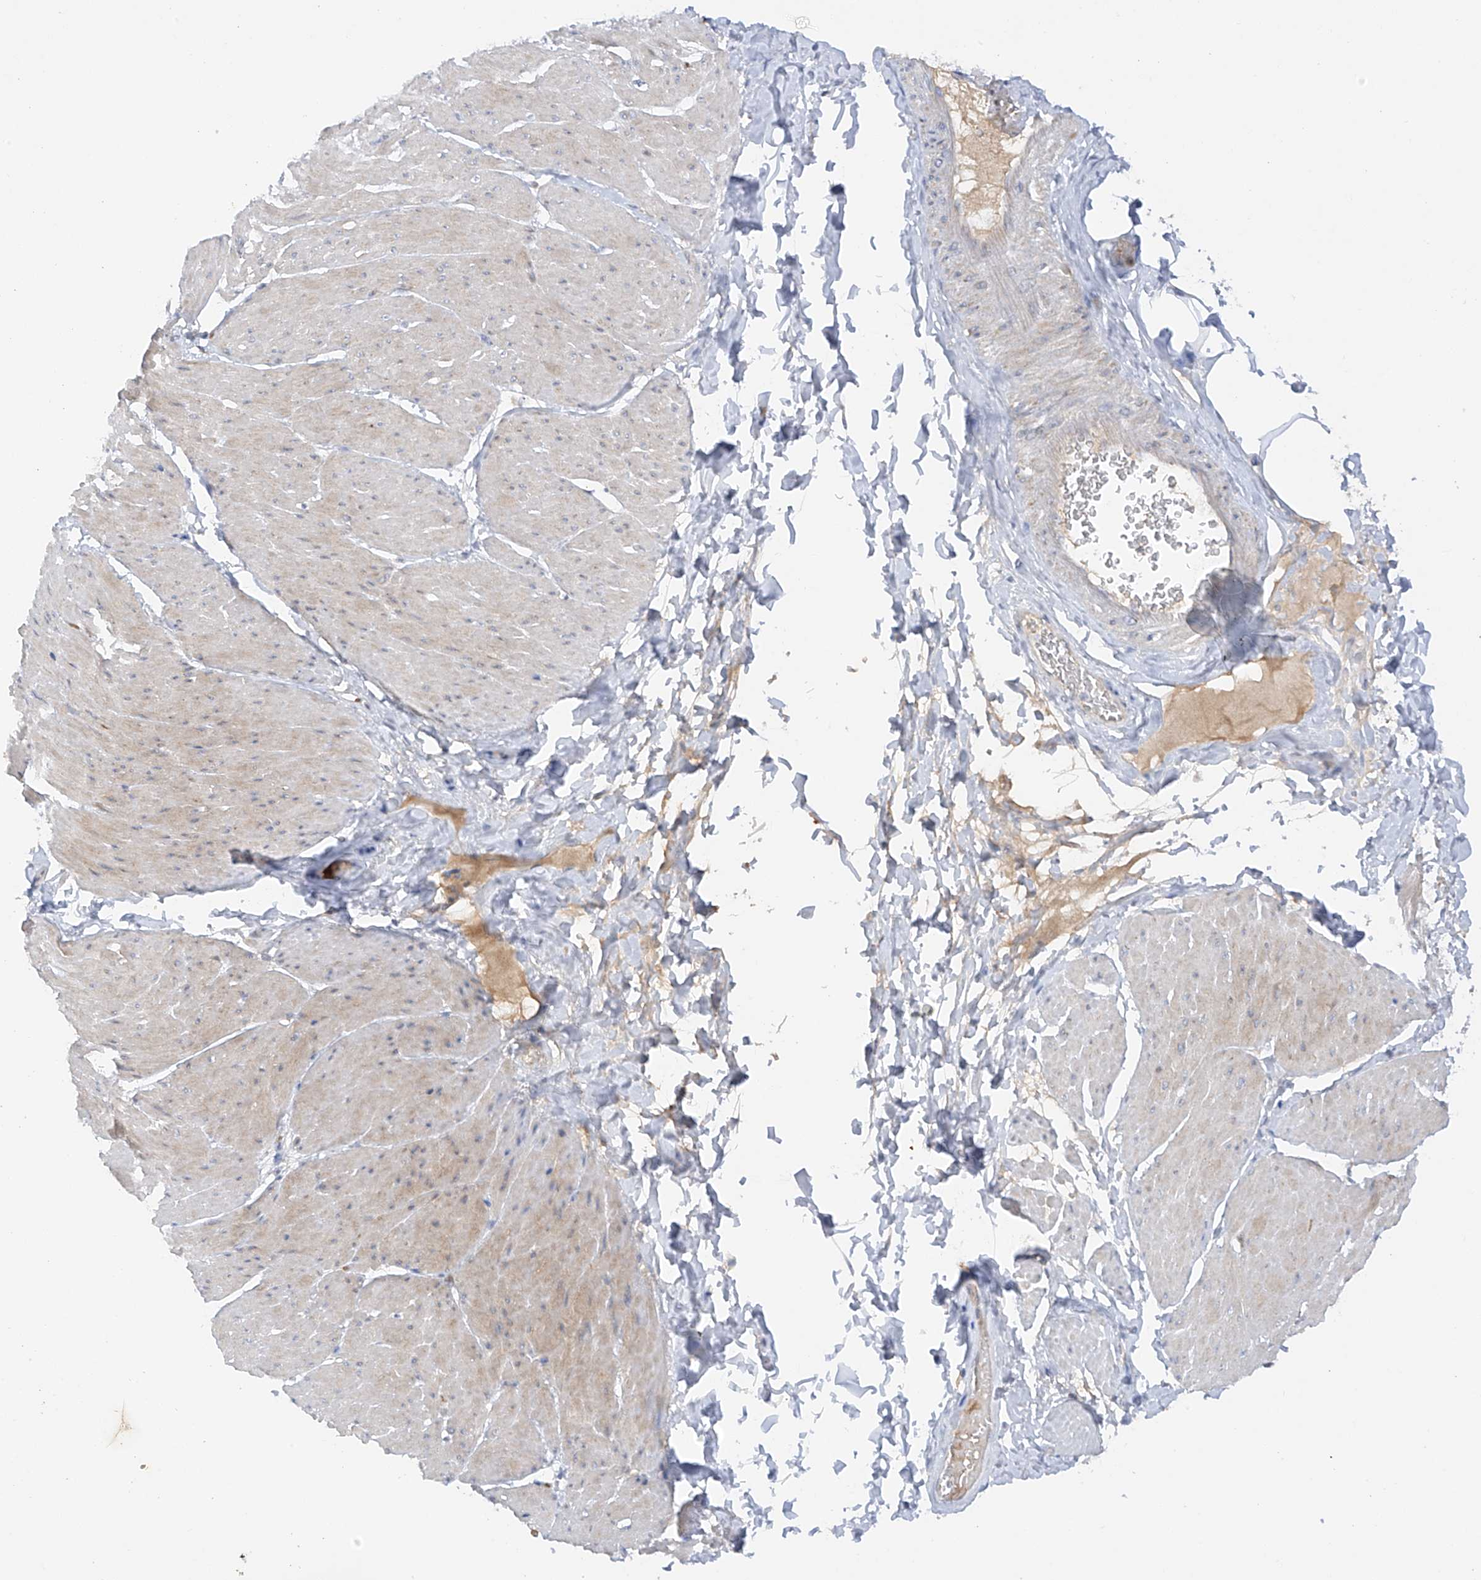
{"staining": {"intensity": "weak", "quantity": "<25%", "location": "cytoplasmic/membranous"}, "tissue": "smooth muscle", "cell_type": "Smooth muscle cells", "image_type": "normal", "snomed": [{"axis": "morphology", "description": "Urothelial carcinoma, High grade"}, {"axis": "topography", "description": "Urinary bladder"}], "caption": "The photomicrograph reveals no staining of smooth muscle cells in unremarkable smooth muscle. (DAB (3,3'-diaminobenzidine) IHC, high magnification).", "gene": "METTL18", "patient": {"sex": "male", "age": 46}}